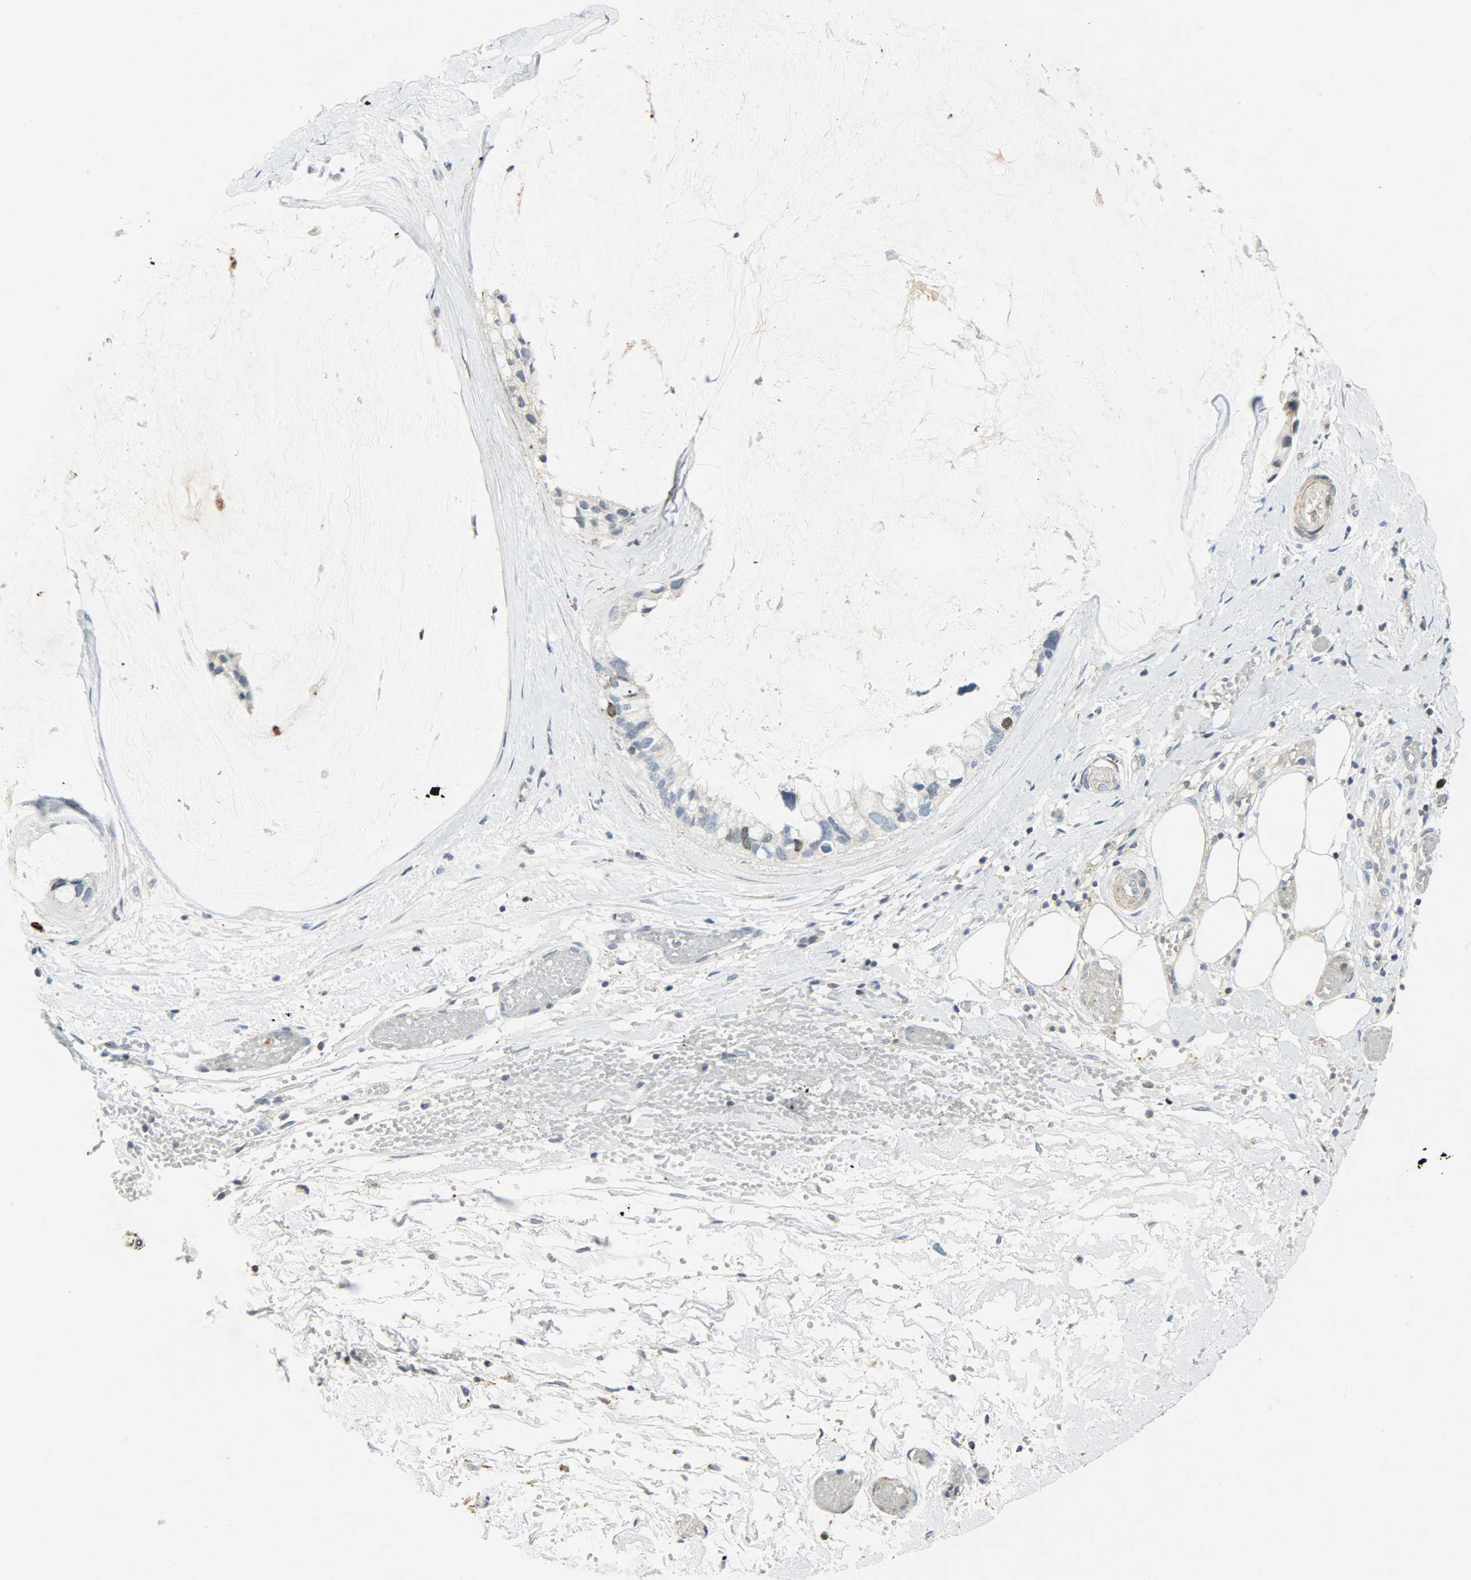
{"staining": {"intensity": "moderate", "quantity": "<25%", "location": "nuclear"}, "tissue": "ovarian cancer", "cell_type": "Tumor cells", "image_type": "cancer", "snomed": [{"axis": "morphology", "description": "Cystadenocarcinoma, mucinous, NOS"}, {"axis": "topography", "description": "Ovary"}], "caption": "Protein analysis of ovarian cancer (mucinous cystadenocarcinoma) tissue shows moderate nuclear expression in about <25% of tumor cells.", "gene": "AURKB", "patient": {"sex": "female", "age": 39}}